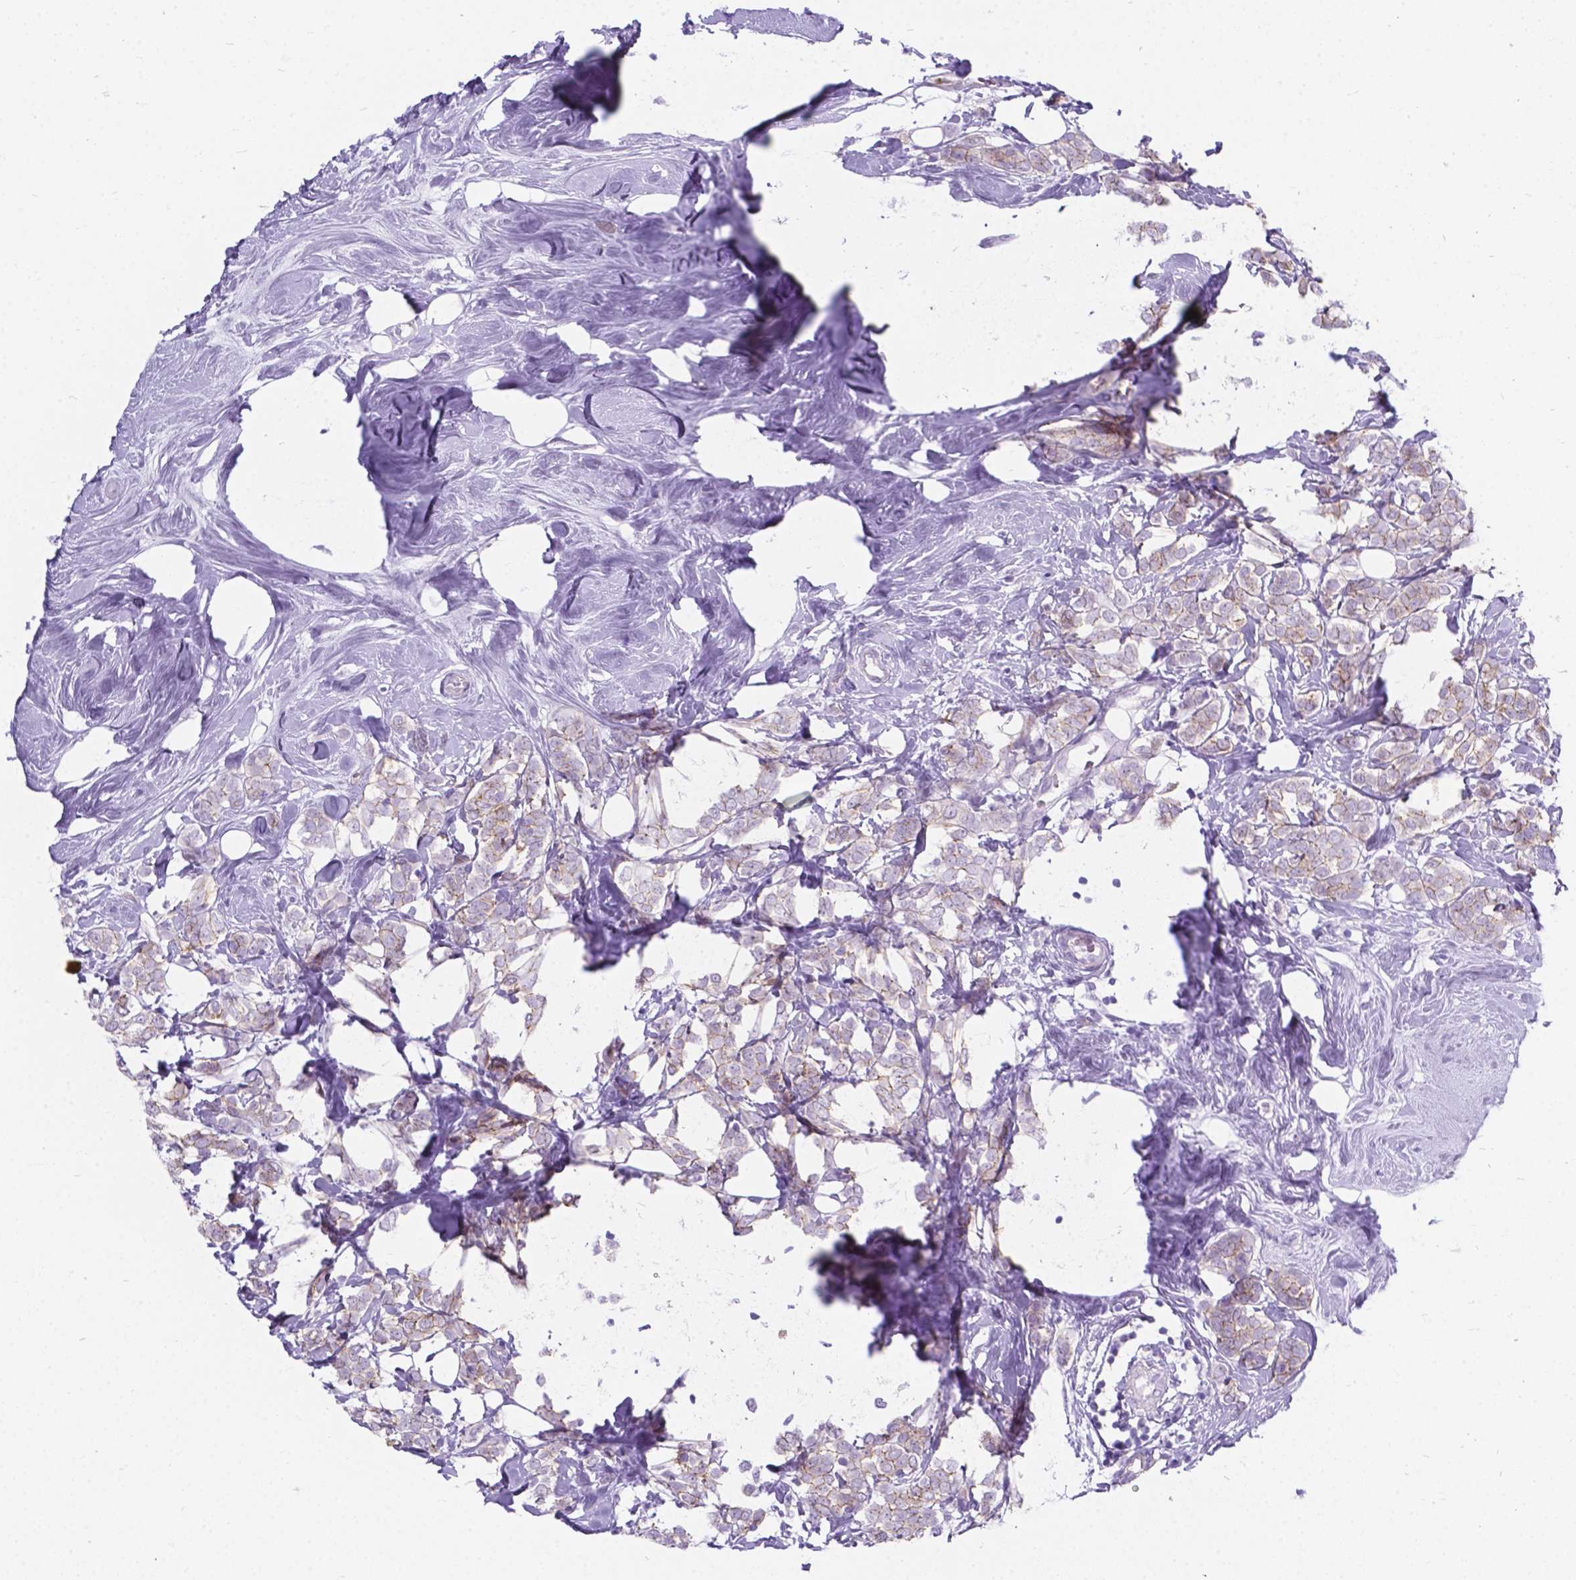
{"staining": {"intensity": "weak", "quantity": "<25%", "location": "cytoplasmic/membranous"}, "tissue": "breast cancer", "cell_type": "Tumor cells", "image_type": "cancer", "snomed": [{"axis": "morphology", "description": "Lobular carcinoma"}, {"axis": "topography", "description": "Breast"}], "caption": "Immunohistochemical staining of breast lobular carcinoma demonstrates no significant positivity in tumor cells.", "gene": "KIAA0040", "patient": {"sex": "female", "age": 49}}